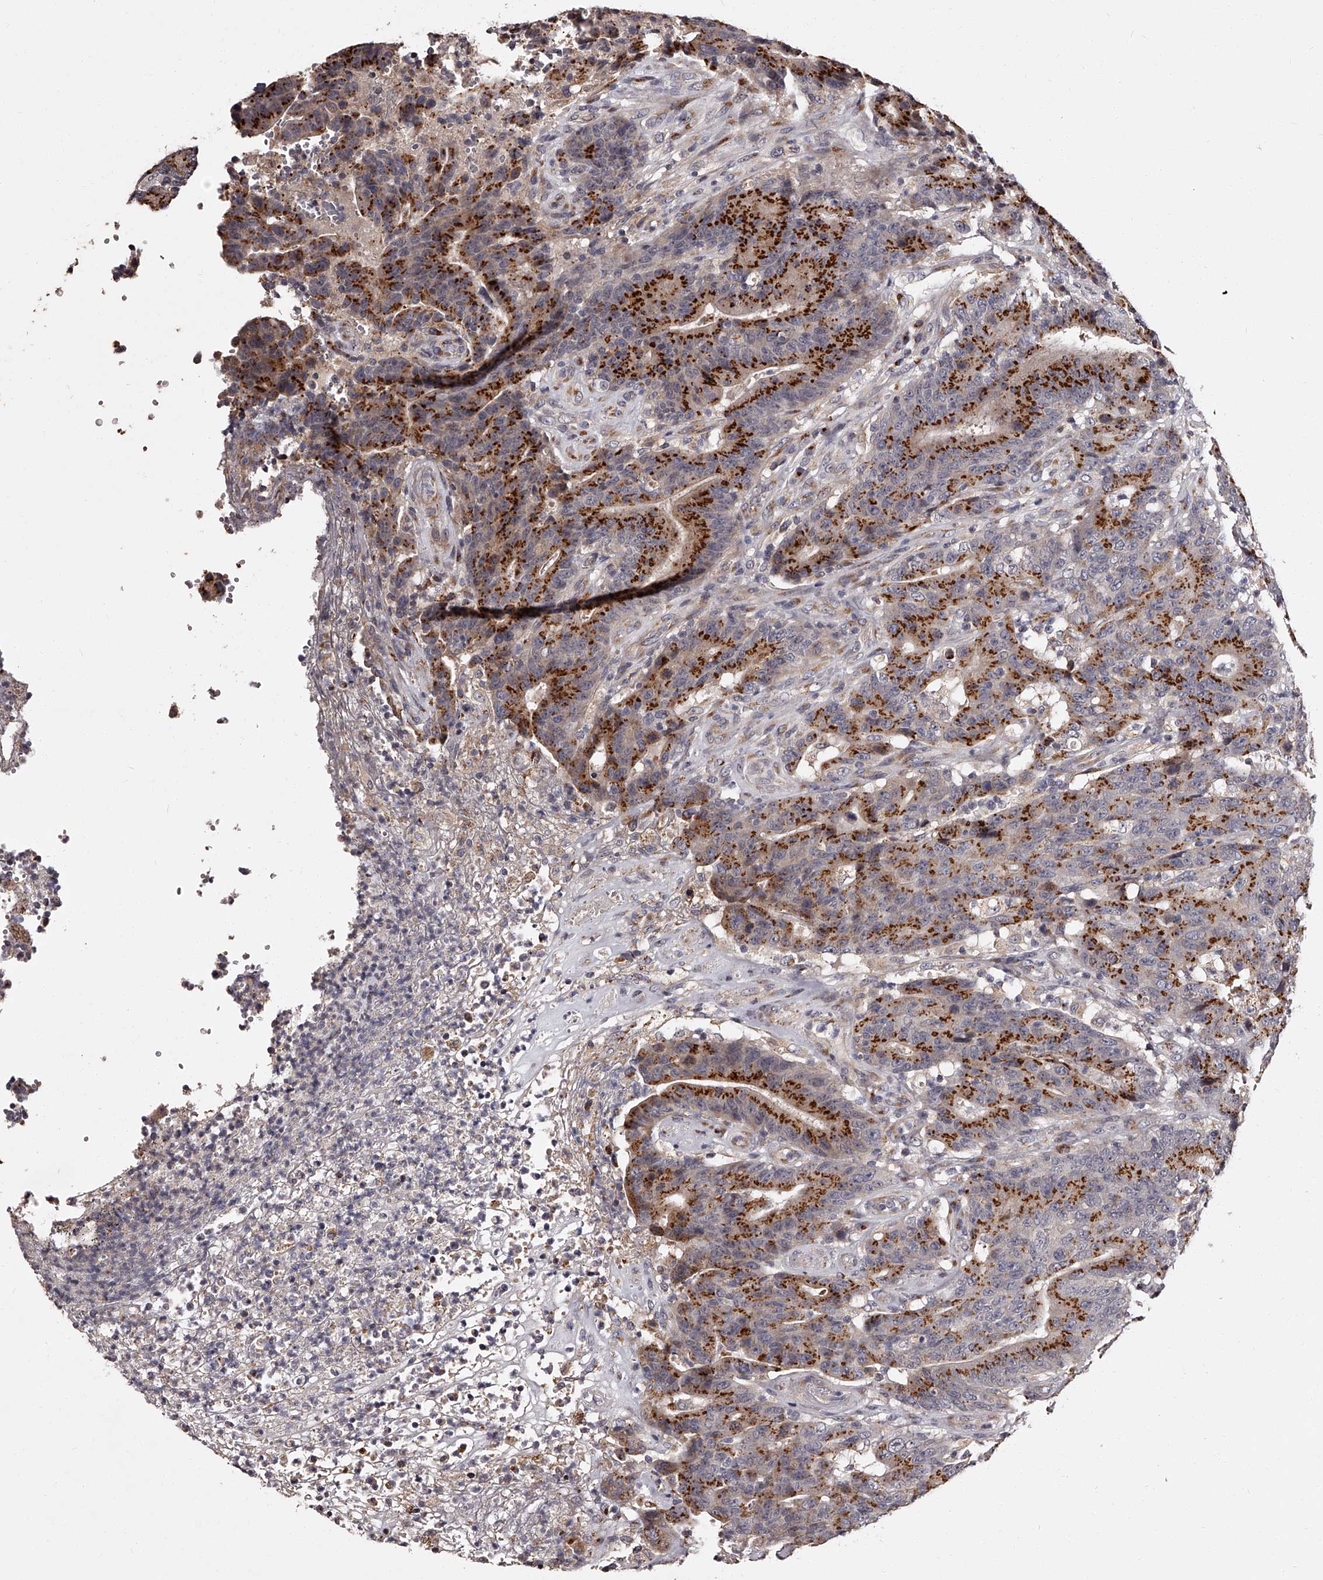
{"staining": {"intensity": "strong", "quantity": "25%-75%", "location": "cytoplasmic/membranous"}, "tissue": "colorectal cancer", "cell_type": "Tumor cells", "image_type": "cancer", "snomed": [{"axis": "morphology", "description": "Normal tissue, NOS"}, {"axis": "morphology", "description": "Adenocarcinoma, NOS"}, {"axis": "topography", "description": "Colon"}], "caption": "This micrograph displays colorectal adenocarcinoma stained with immunohistochemistry (IHC) to label a protein in brown. The cytoplasmic/membranous of tumor cells show strong positivity for the protein. Nuclei are counter-stained blue.", "gene": "RSC1A1", "patient": {"sex": "female", "age": 75}}